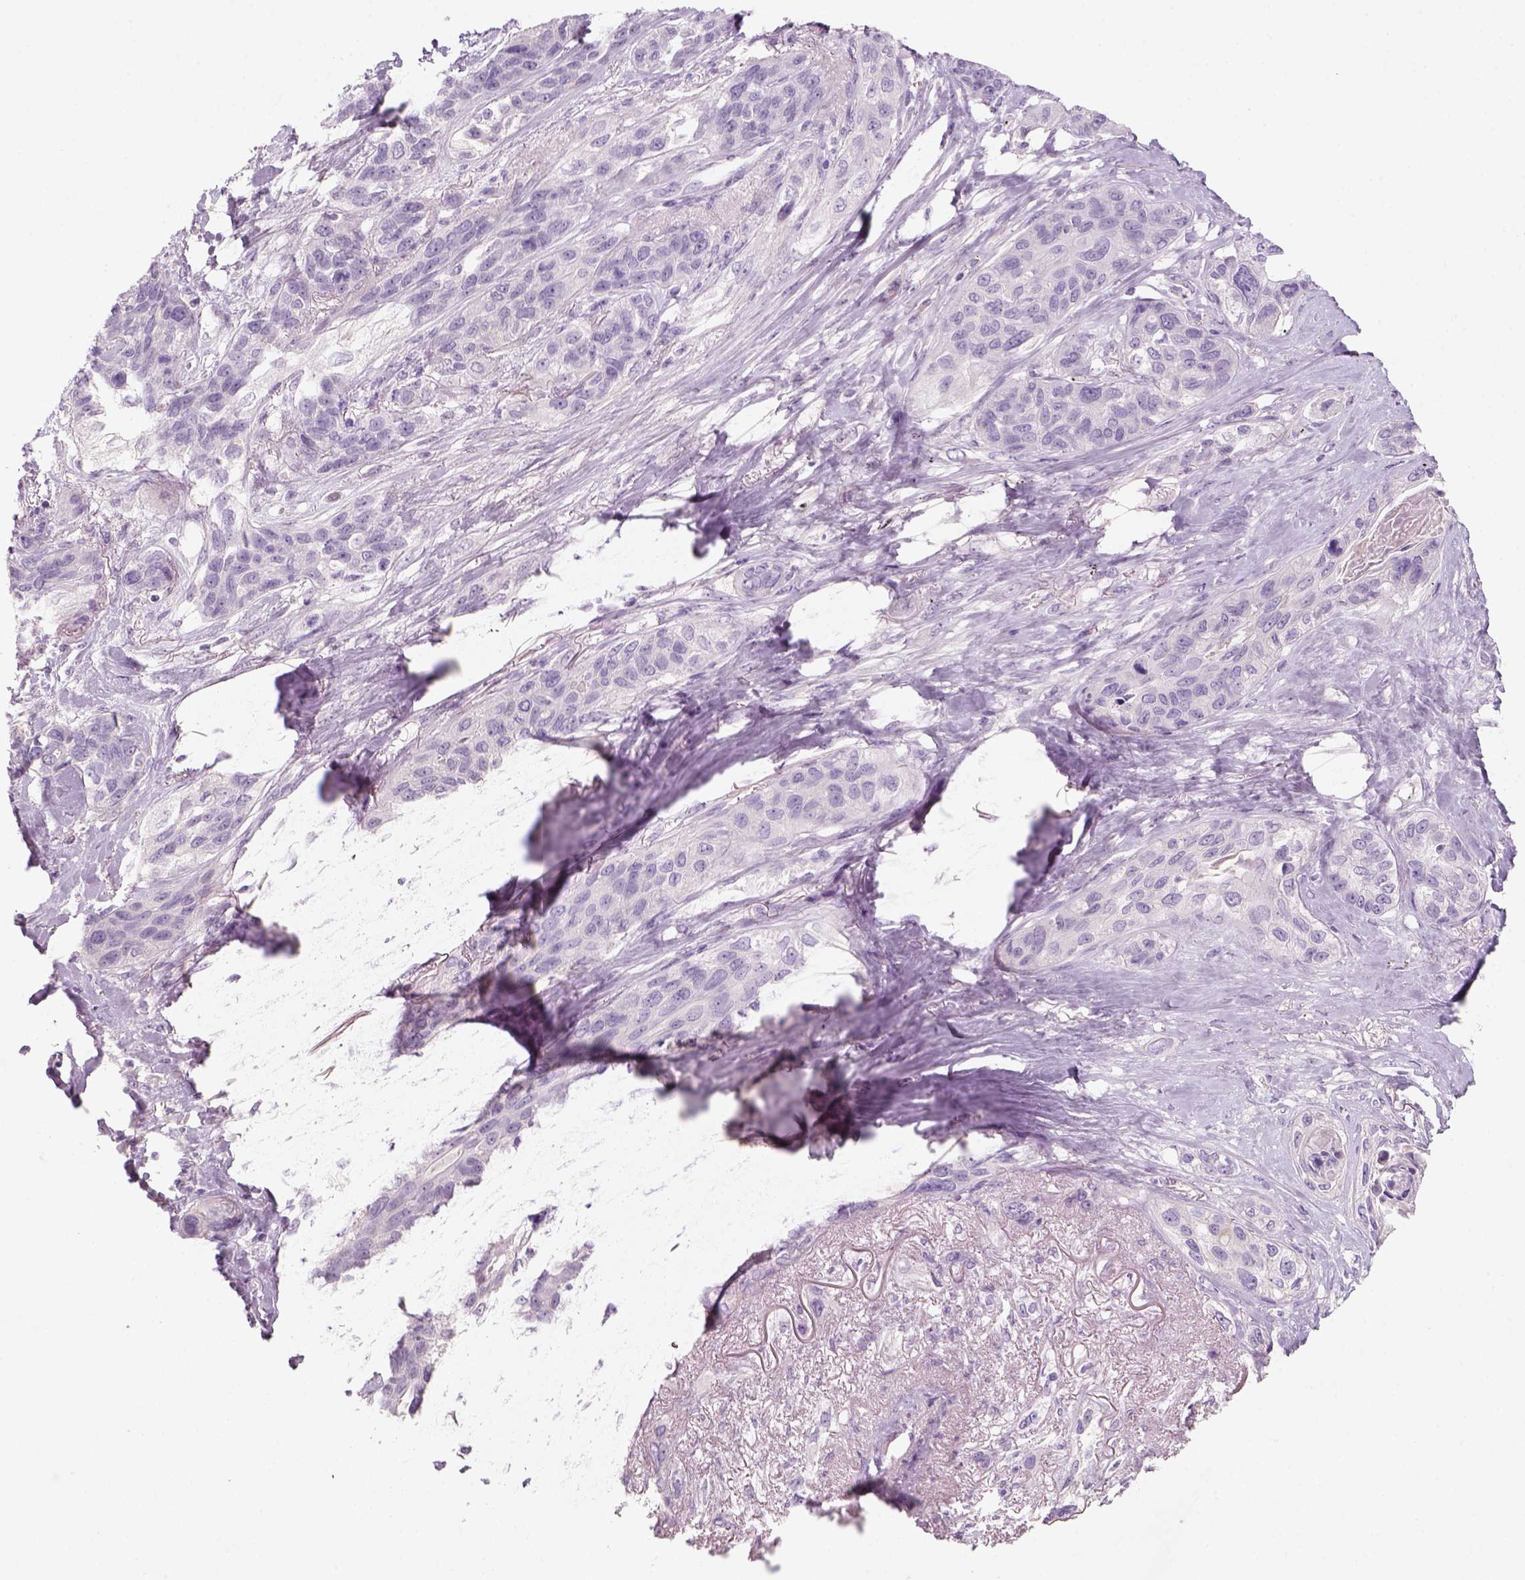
{"staining": {"intensity": "negative", "quantity": "none", "location": "none"}, "tissue": "lung cancer", "cell_type": "Tumor cells", "image_type": "cancer", "snomed": [{"axis": "morphology", "description": "Squamous cell carcinoma, NOS"}, {"axis": "topography", "description": "Lung"}], "caption": "Squamous cell carcinoma (lung) was stained to show a protein in brown. There is no significant positivity in tumor cells.", "gene": "KRT25", "patient": {"sex": "female", "age": 70}}